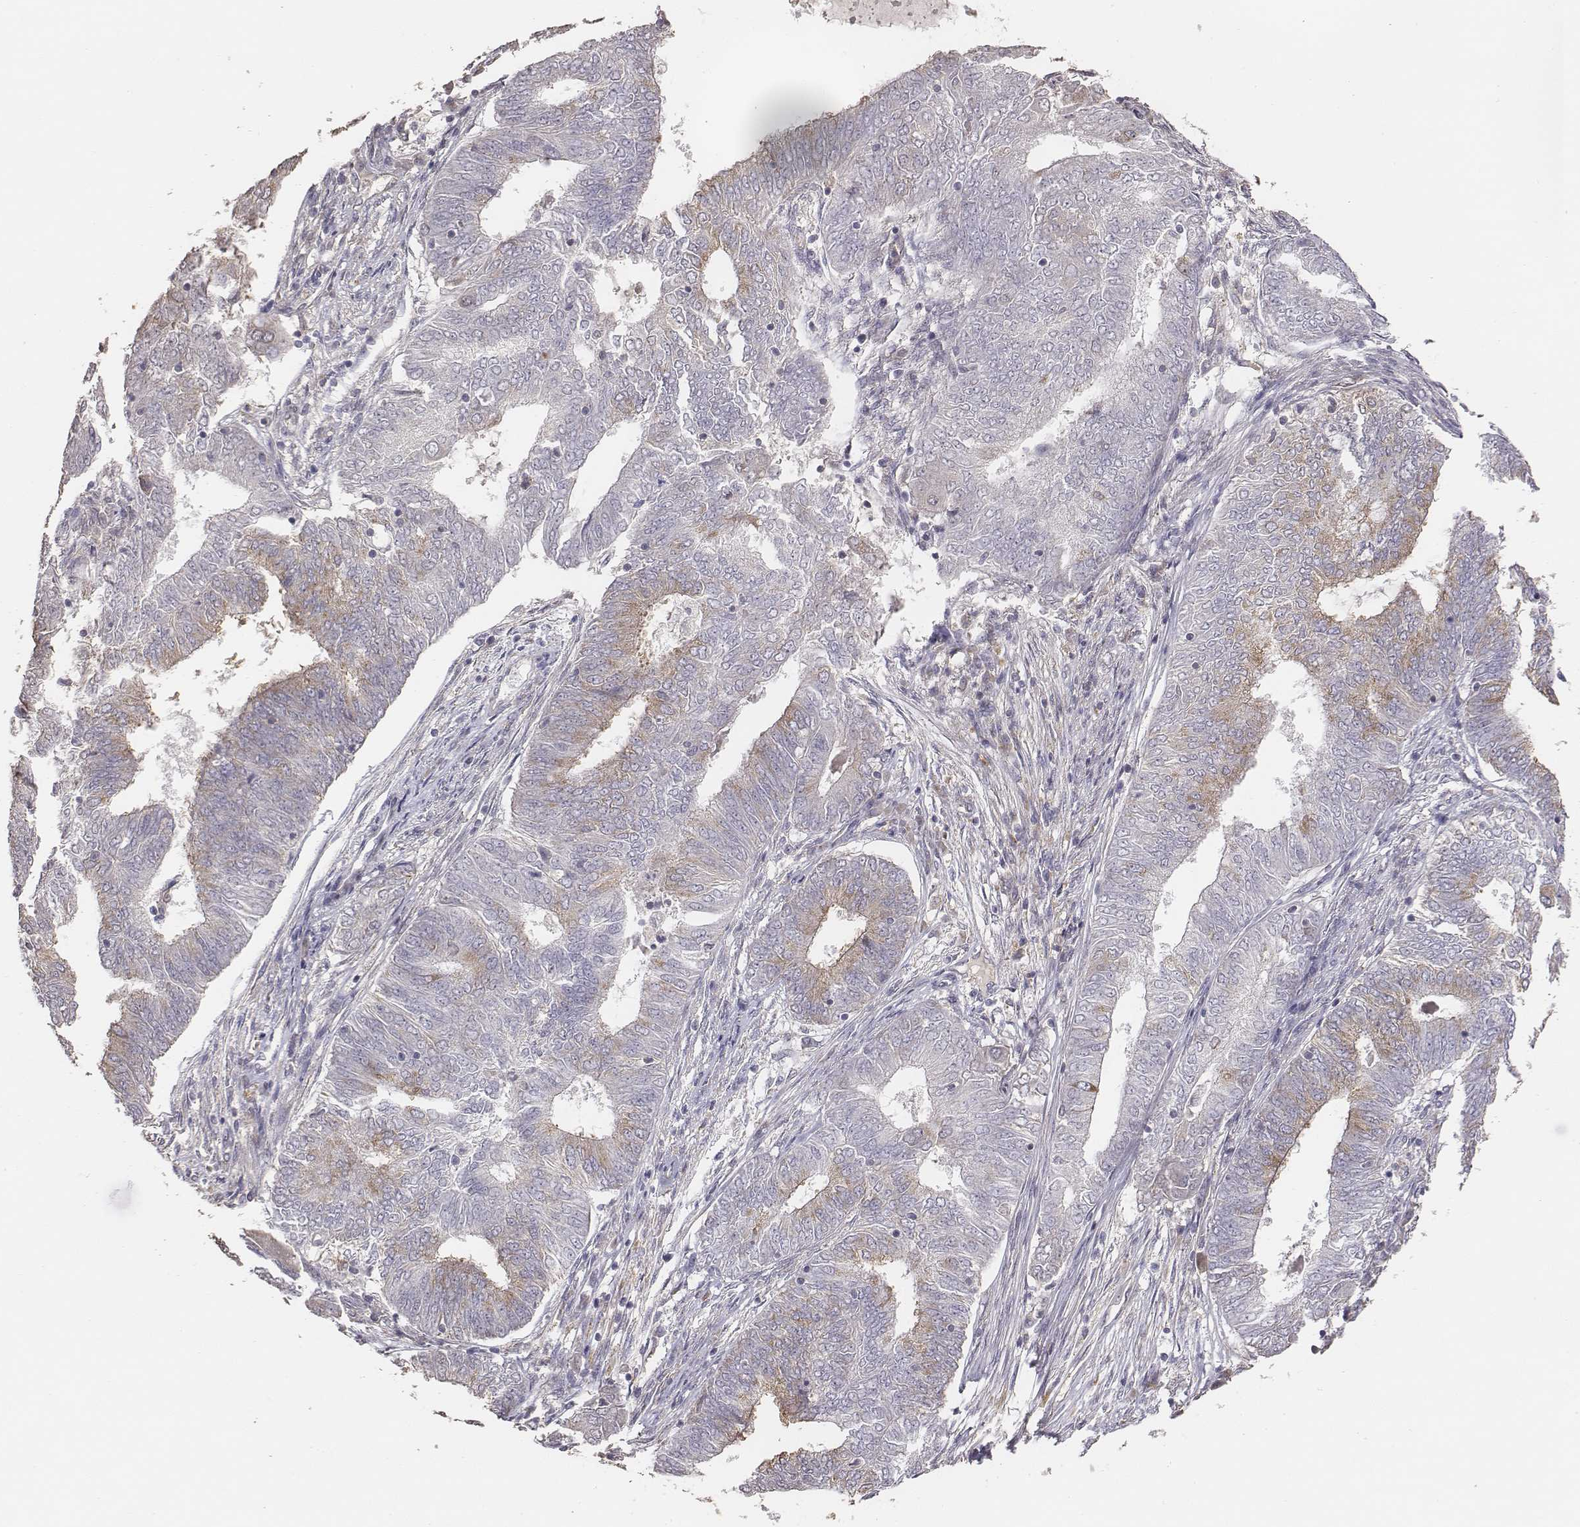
{"staining": {"intensity": "moderate", "quantity": "<25%", "location": "cytoplasmic/membranous"}, "tissue": "endometrial cancer", "cell_type": "Tumor cells", "image_type": "cancer", "snomed": [{"axis": "morphology", "description": "Adenocarcinoma, NOS"}, {"axis": "topography", "description": "Endometrium"}], "caption": "Endometrial adenocarcinoma stained with a brown dye exhibits moderate cytoplasmic/membranous positive expression in about <25% of tumor cells.", "gene": "AP1B1", "patient": {"sex": "female", "age": 62}}